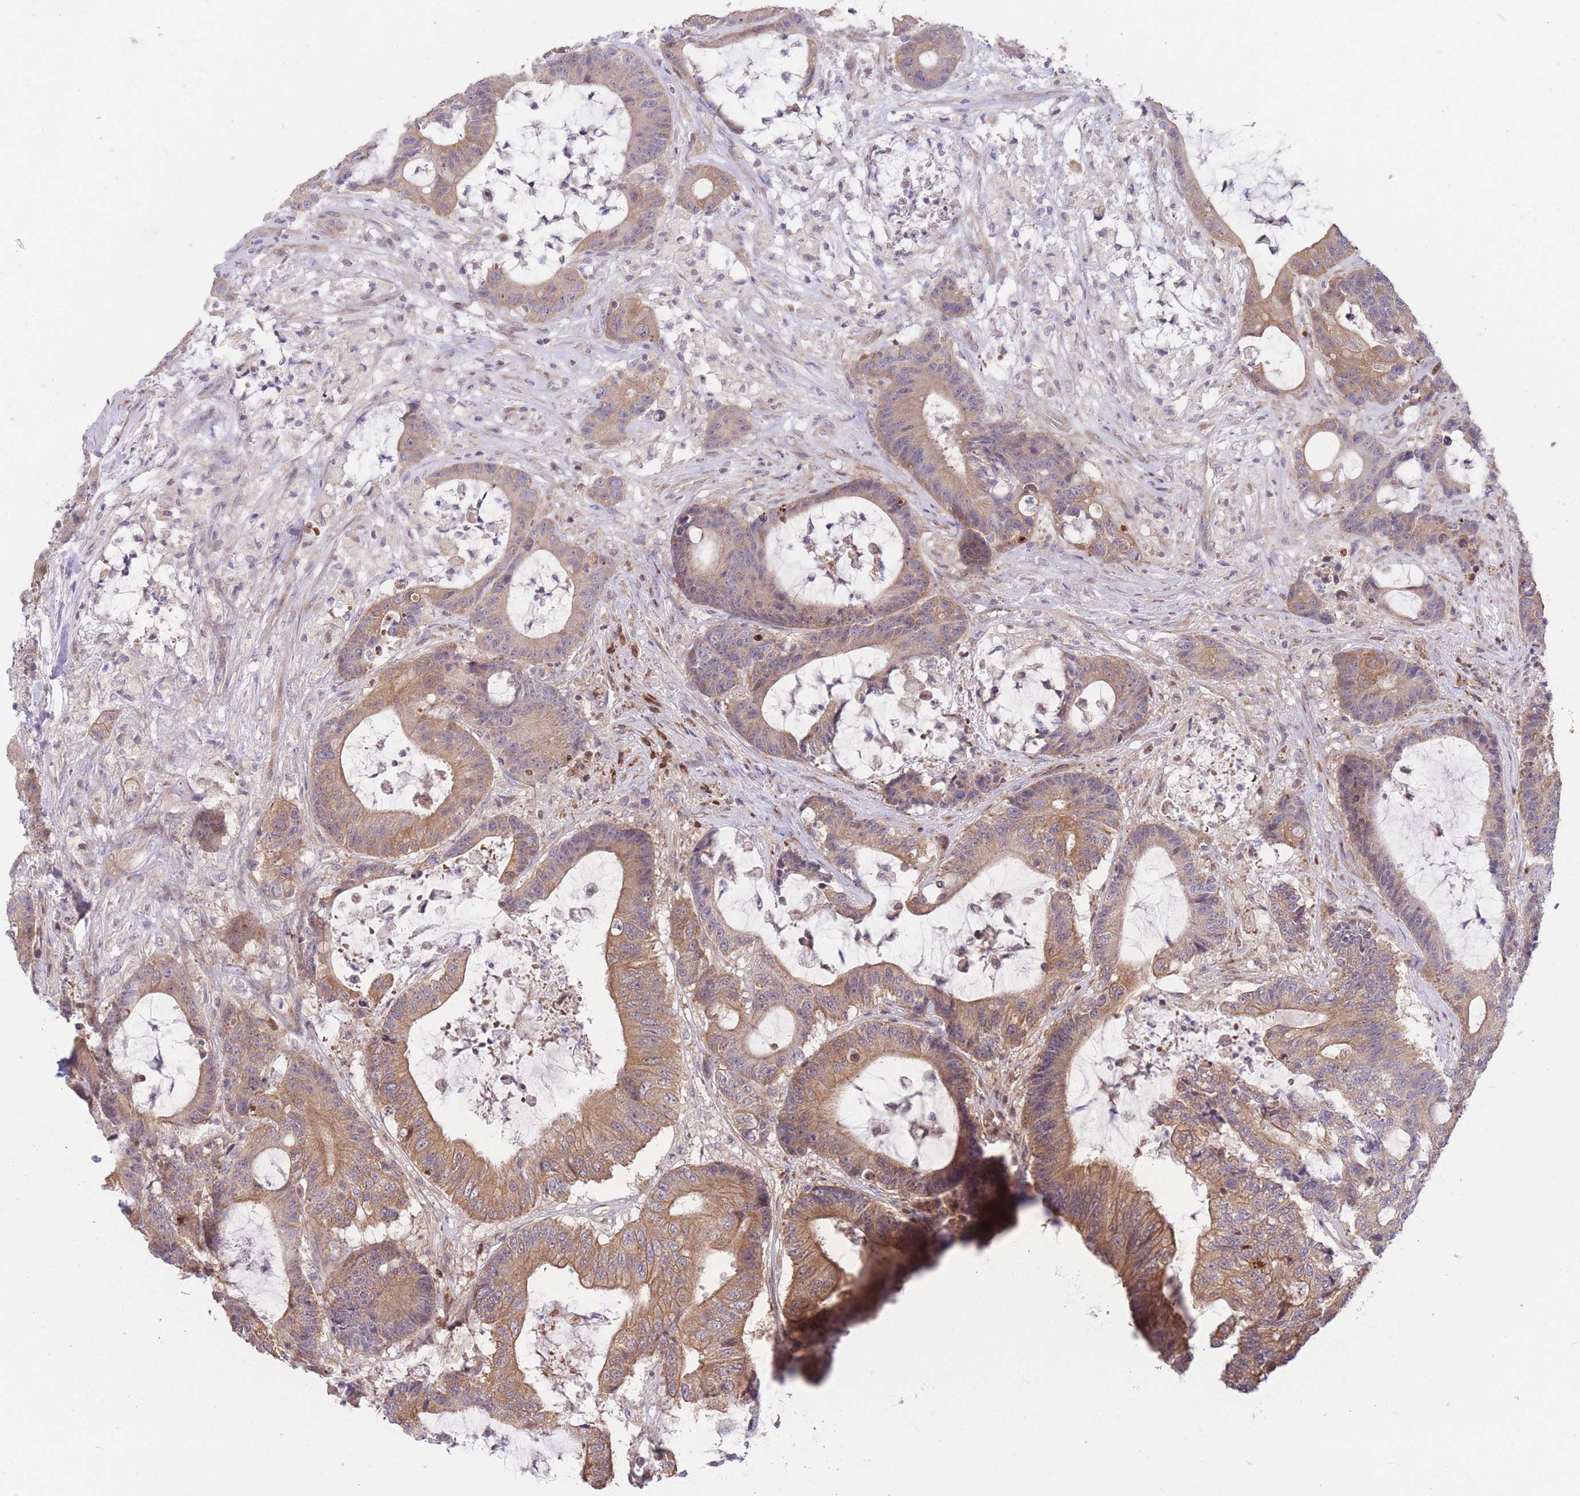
{"staining": {"intensity": "moderate", "quantity": "25%-75%", "location": "cytoplasmic/membranous"}, "tissue": "colorectal cancer", "cell_type": "Tumor cells", "image_type": "cancer", "snomed": [{"axis": "morphology", "description": "Adenocarcinoma, NOS"}, {"axis": "topography", "description": "Colon"}], "caption": "Moderate cytoplasmic/membranous protein staining is appreciated in about 25%-75% of tumor cells in colorectal cancer (adenocarcinoma).", "gene": "BOLA2B", "patient": {"sex": "female", "age": 84}}